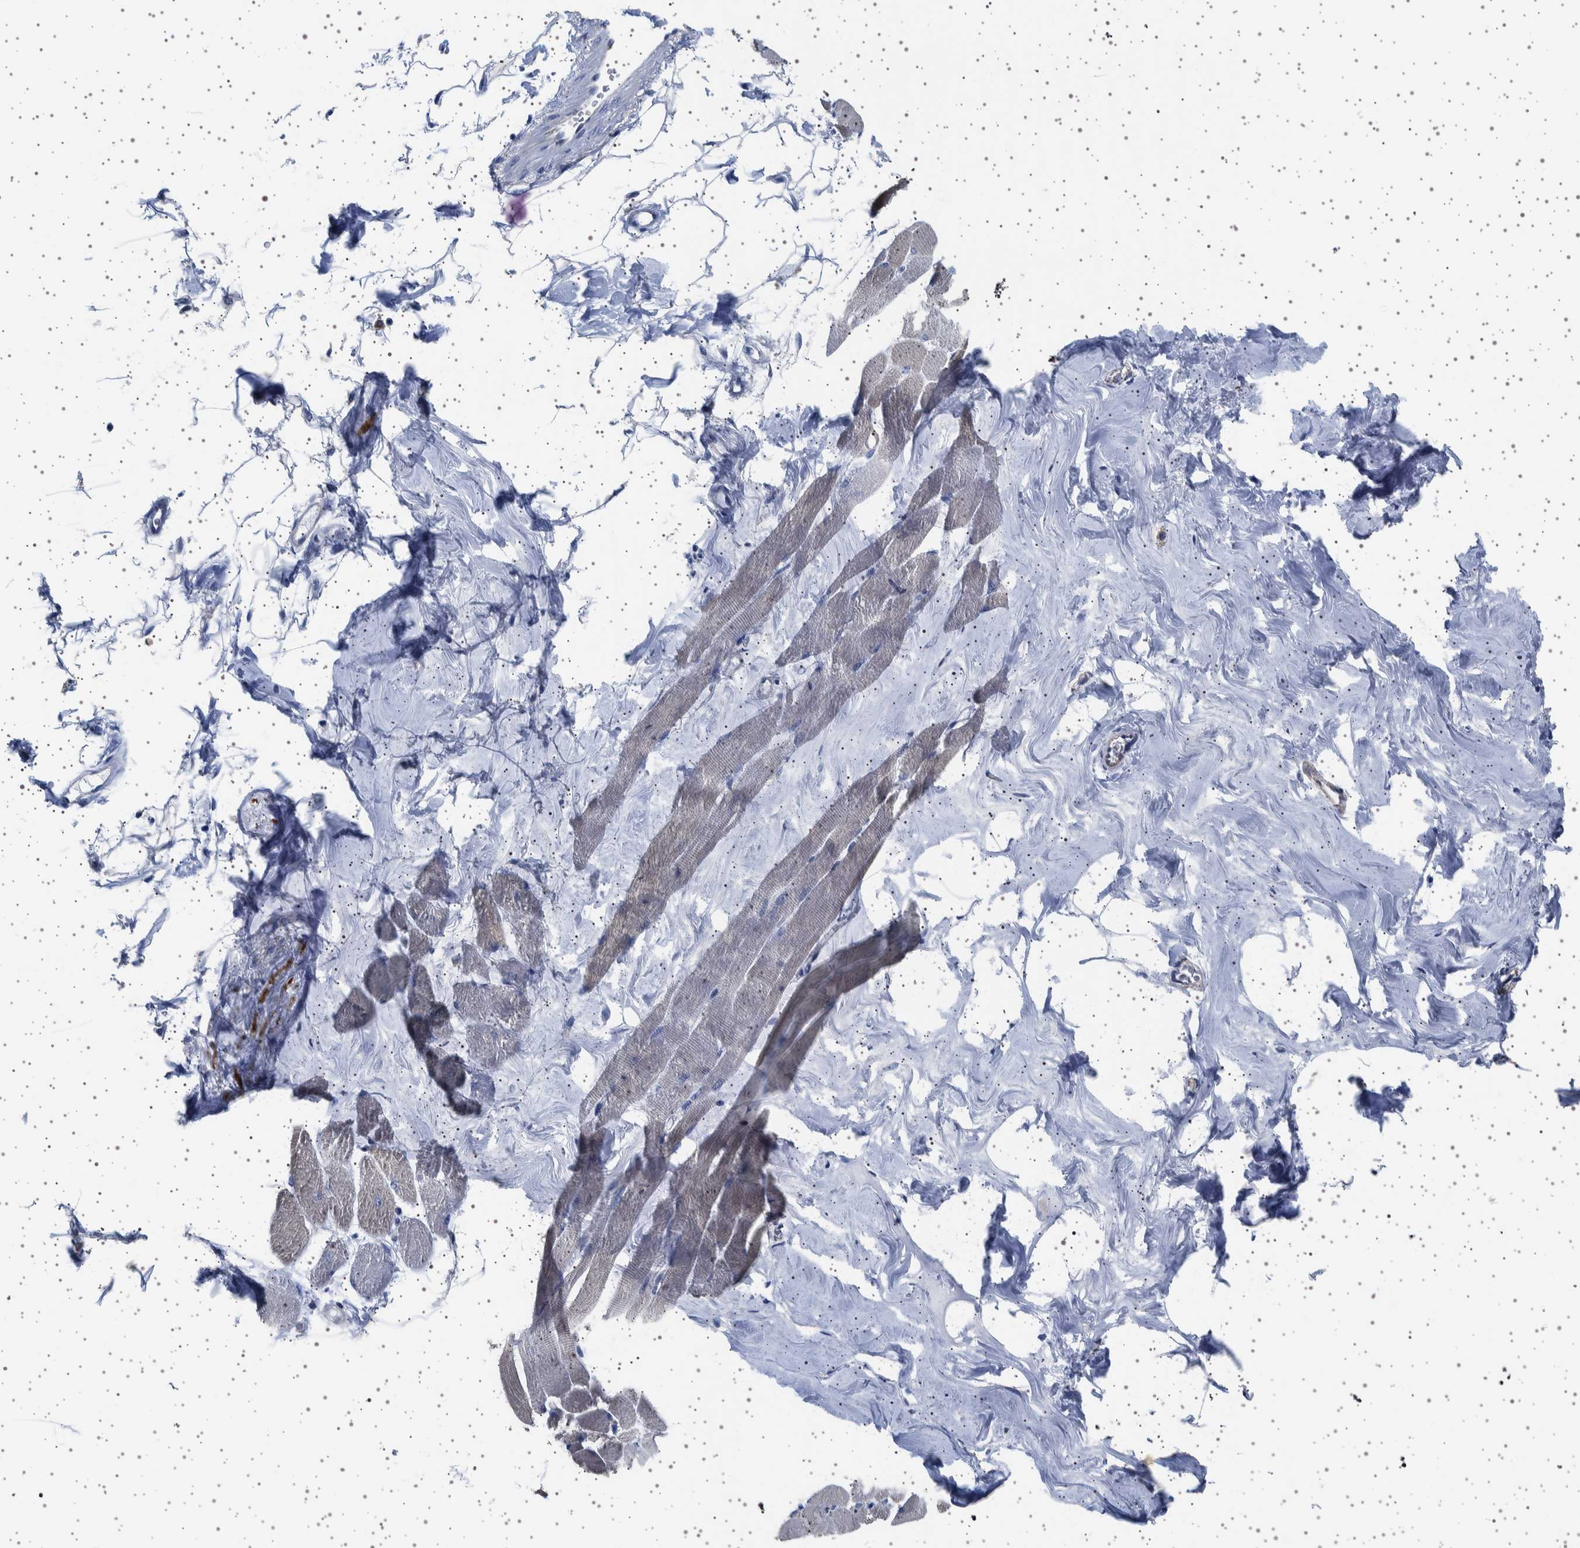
{"staining": {"intensity": "negative", "quantity": "none", "location": "none"}, "tissue": "skeletal muscle", "cell_type": "Myocytes", "image_type": "normal", "snomed": [{"axis": "morphology", "description": "Normal tissue, NOS"}, {"axis": "topography", "description": "Skeletal muscle"}, {"axis": "topography", "description": "Peripheral nerve tissue"}], "caption": "IHC of benign skeletal muscle displays no expression in myocytes.", "gene": "SEPTIN4", "patient": {"sex": "female", "age": 84}}